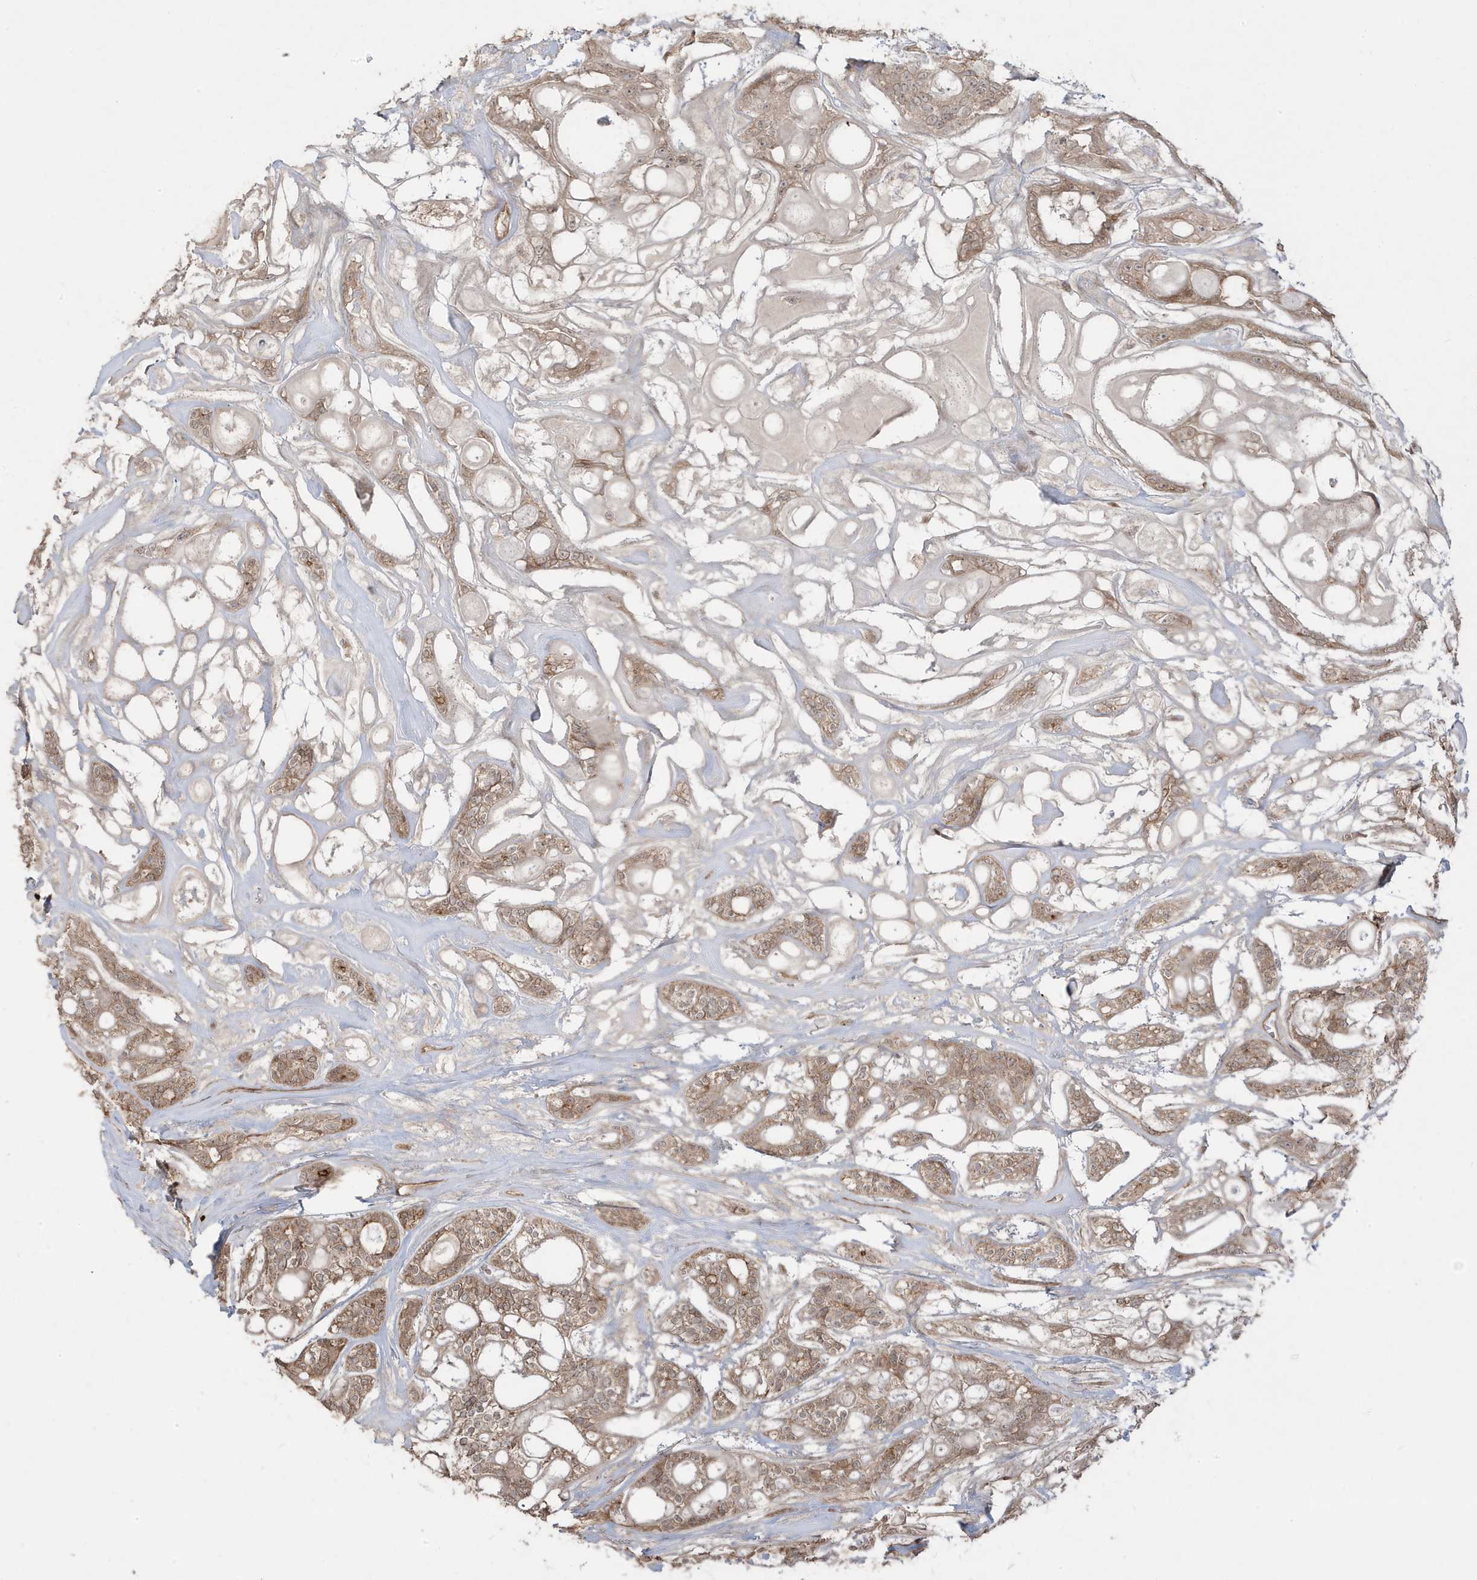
{"staining": {"intensity": "moderate", "quantity": ">75%", "location": "cytoplasmic/membranous"}, "tissue": "head and neck cancer", "cell_type": "Tumor cells", "image_type": "cancer", "snomed": [{"axis": "morphology", "description": "Adenocarcinoma, NOS"}, {"axis": "topography", "description": "Head-Neck"}], "caption": "Moderate cytoplasmic/membranous protein positivity is identified in approximately >75% of tumor cells in adenocarcinoma (head and neck).", "gene": "DNAJC12", "patient": {"sex": "male", "age": 66}}